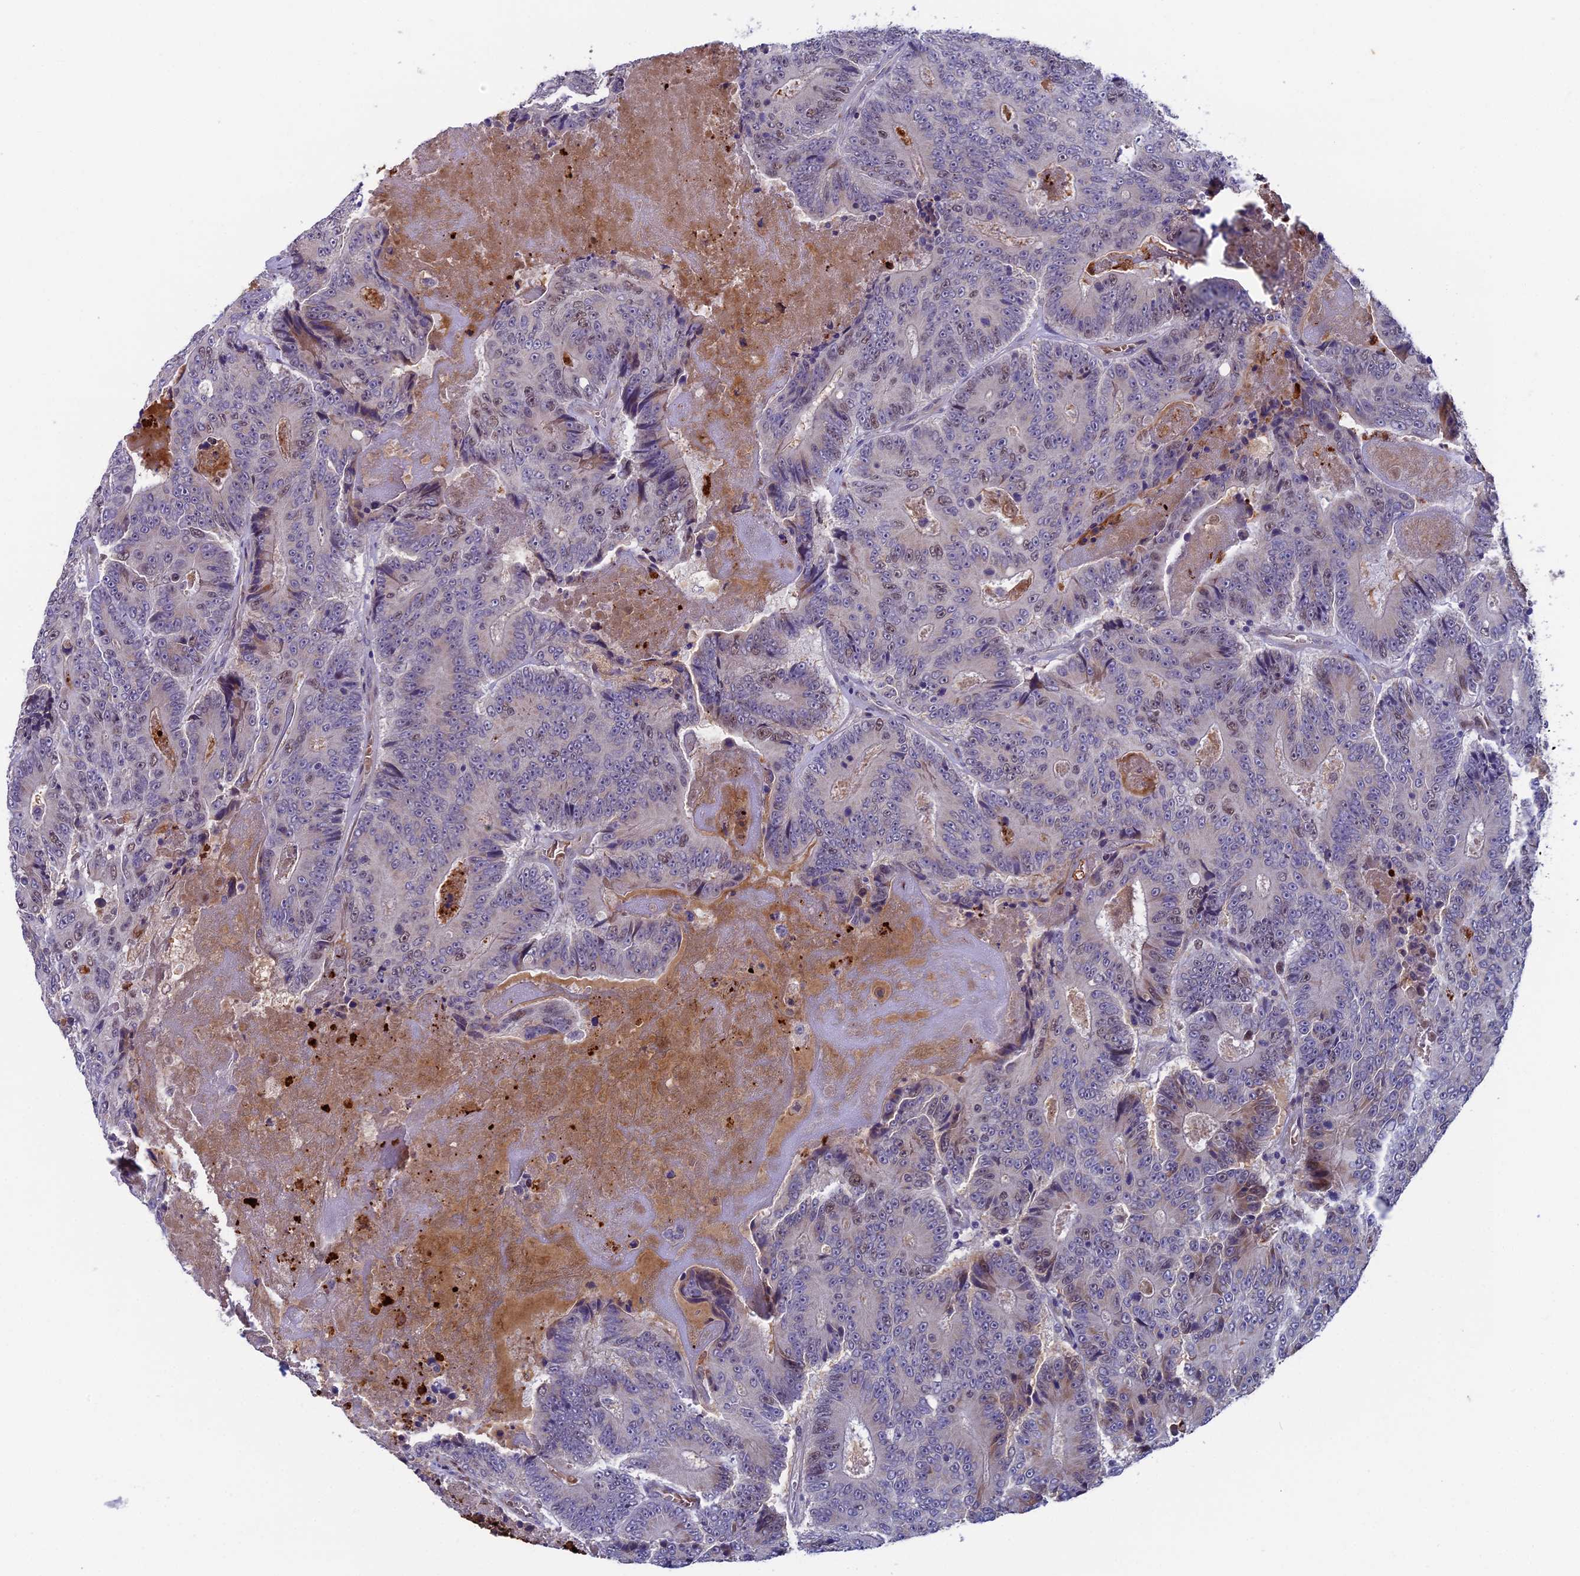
{"staining": {"intensity": "weak", "quantity": "25%-75%", "location": "nuclear"}, "tissue": "colorectal cancer", "cell_type": "Tumor cells", "image_type": "cancer", "snomed": [{"axis": "morphology", "description": "Adenocarcinoma, NOS"}, {"axis": "topography", "description": "Colon"}], "caption": "IHC photomicrograph of human adenocarcinoma (colorectal) stained for a protein (brown), which demonstrates low levels of weak nuclear positivity in approximately 25%-75% of tumor cells.", "gene": "LIG1", "patient": {"sex": "male", "age": 83}}